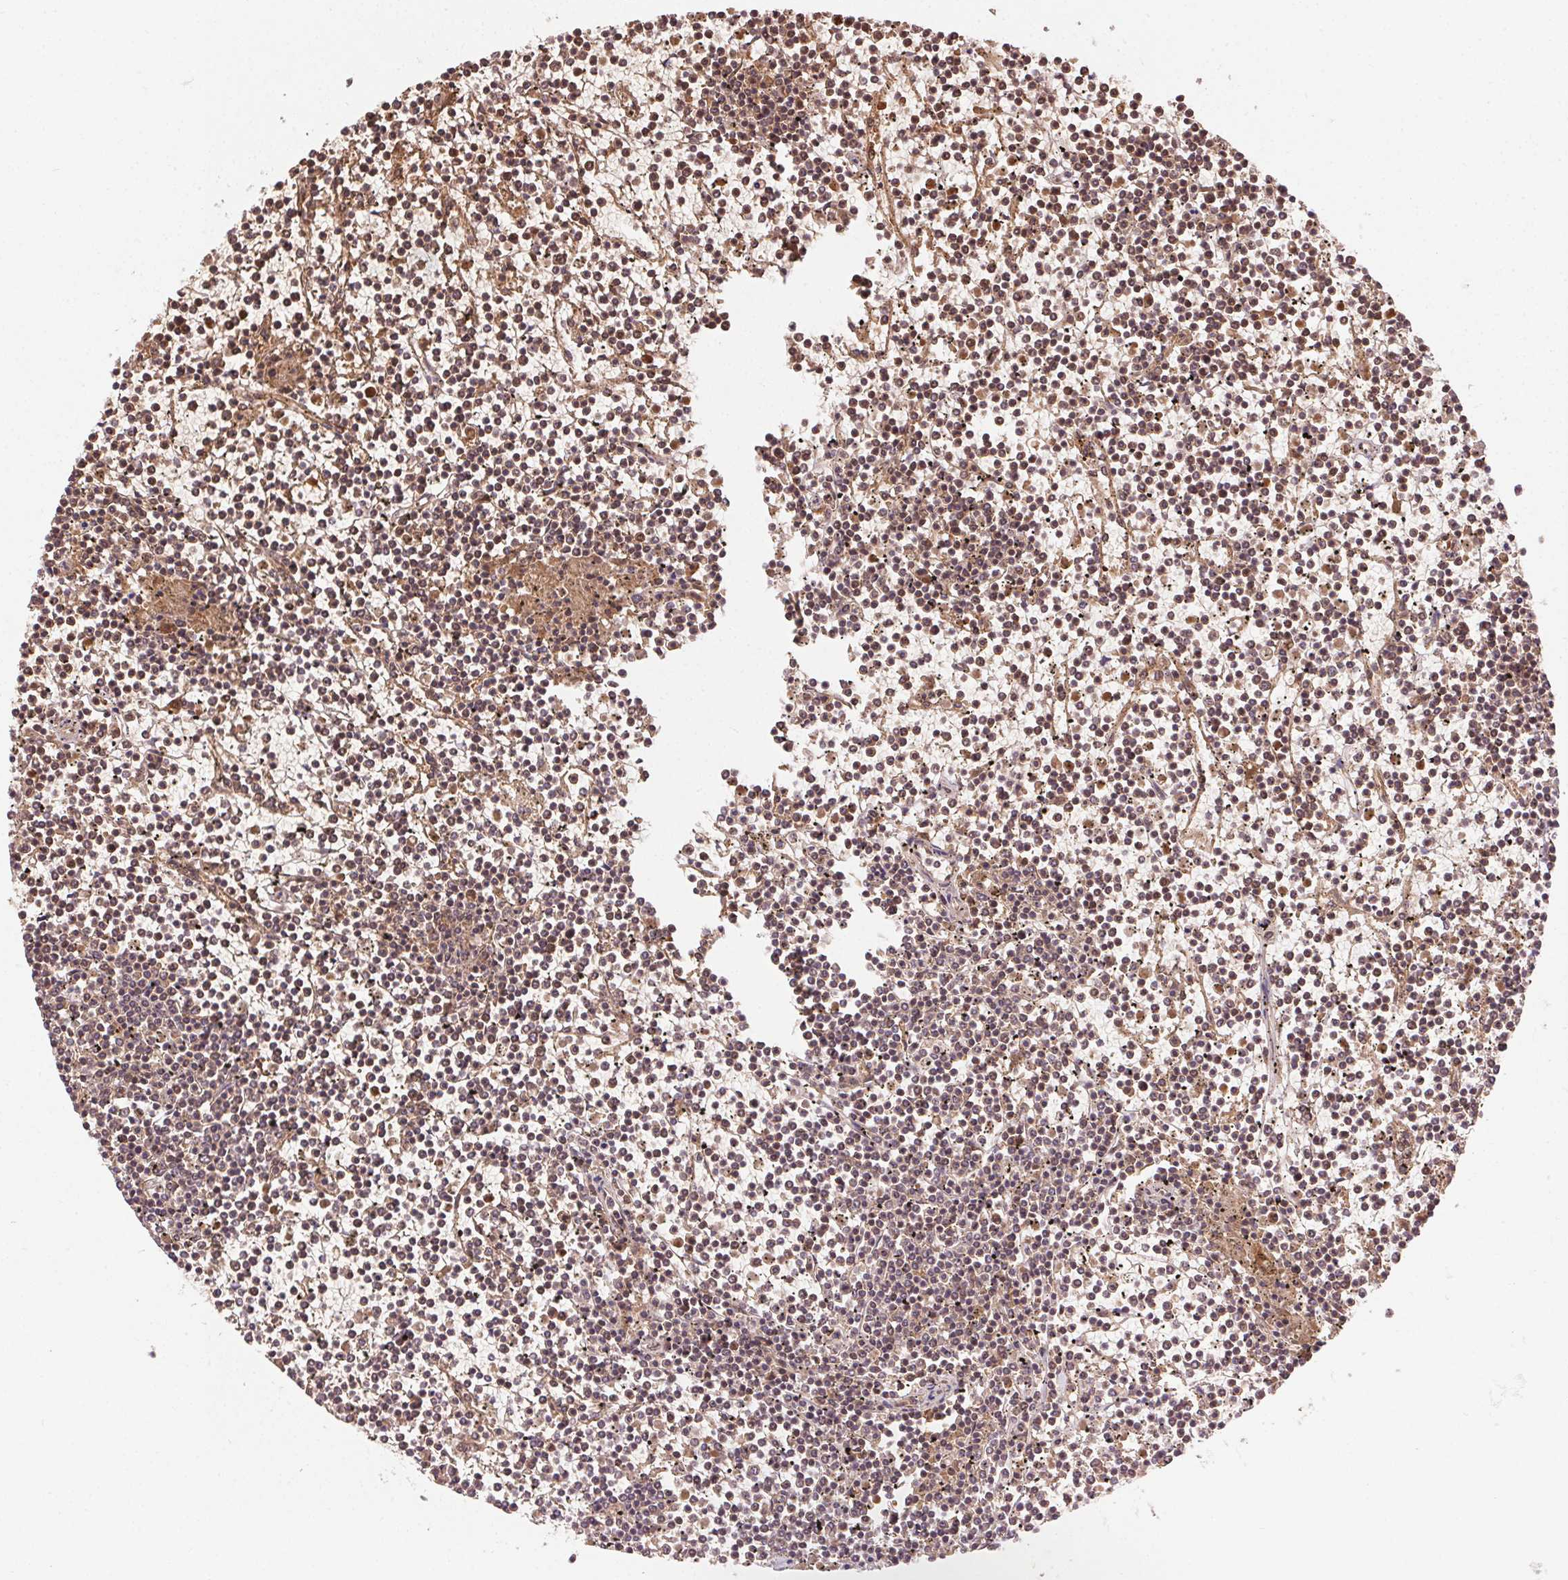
{"staining": {"intensity": "weak", "quantity": ">75%", "location": "cytoplasmic/membranous"}, "tissue": "lymphoma", "cell_type": "Tumor cells", "image_type": "cancer", "snomed": [{"axis": "morphology", "description": "Malignant lymphoma, non-Hodgkin's type, Low grade"}, {"axis": "topography", "description": "Spleen"}], "caption": "Protein expression analysis of human lymphoma reveals weak cytoplasmic/membranous expression in about >75% of tumor cells. The protein of interest is shown in brown color, while the nuclei are stained blue.", "gene": "KLHL15", "patient": {"sex": "female", "age": 19}}